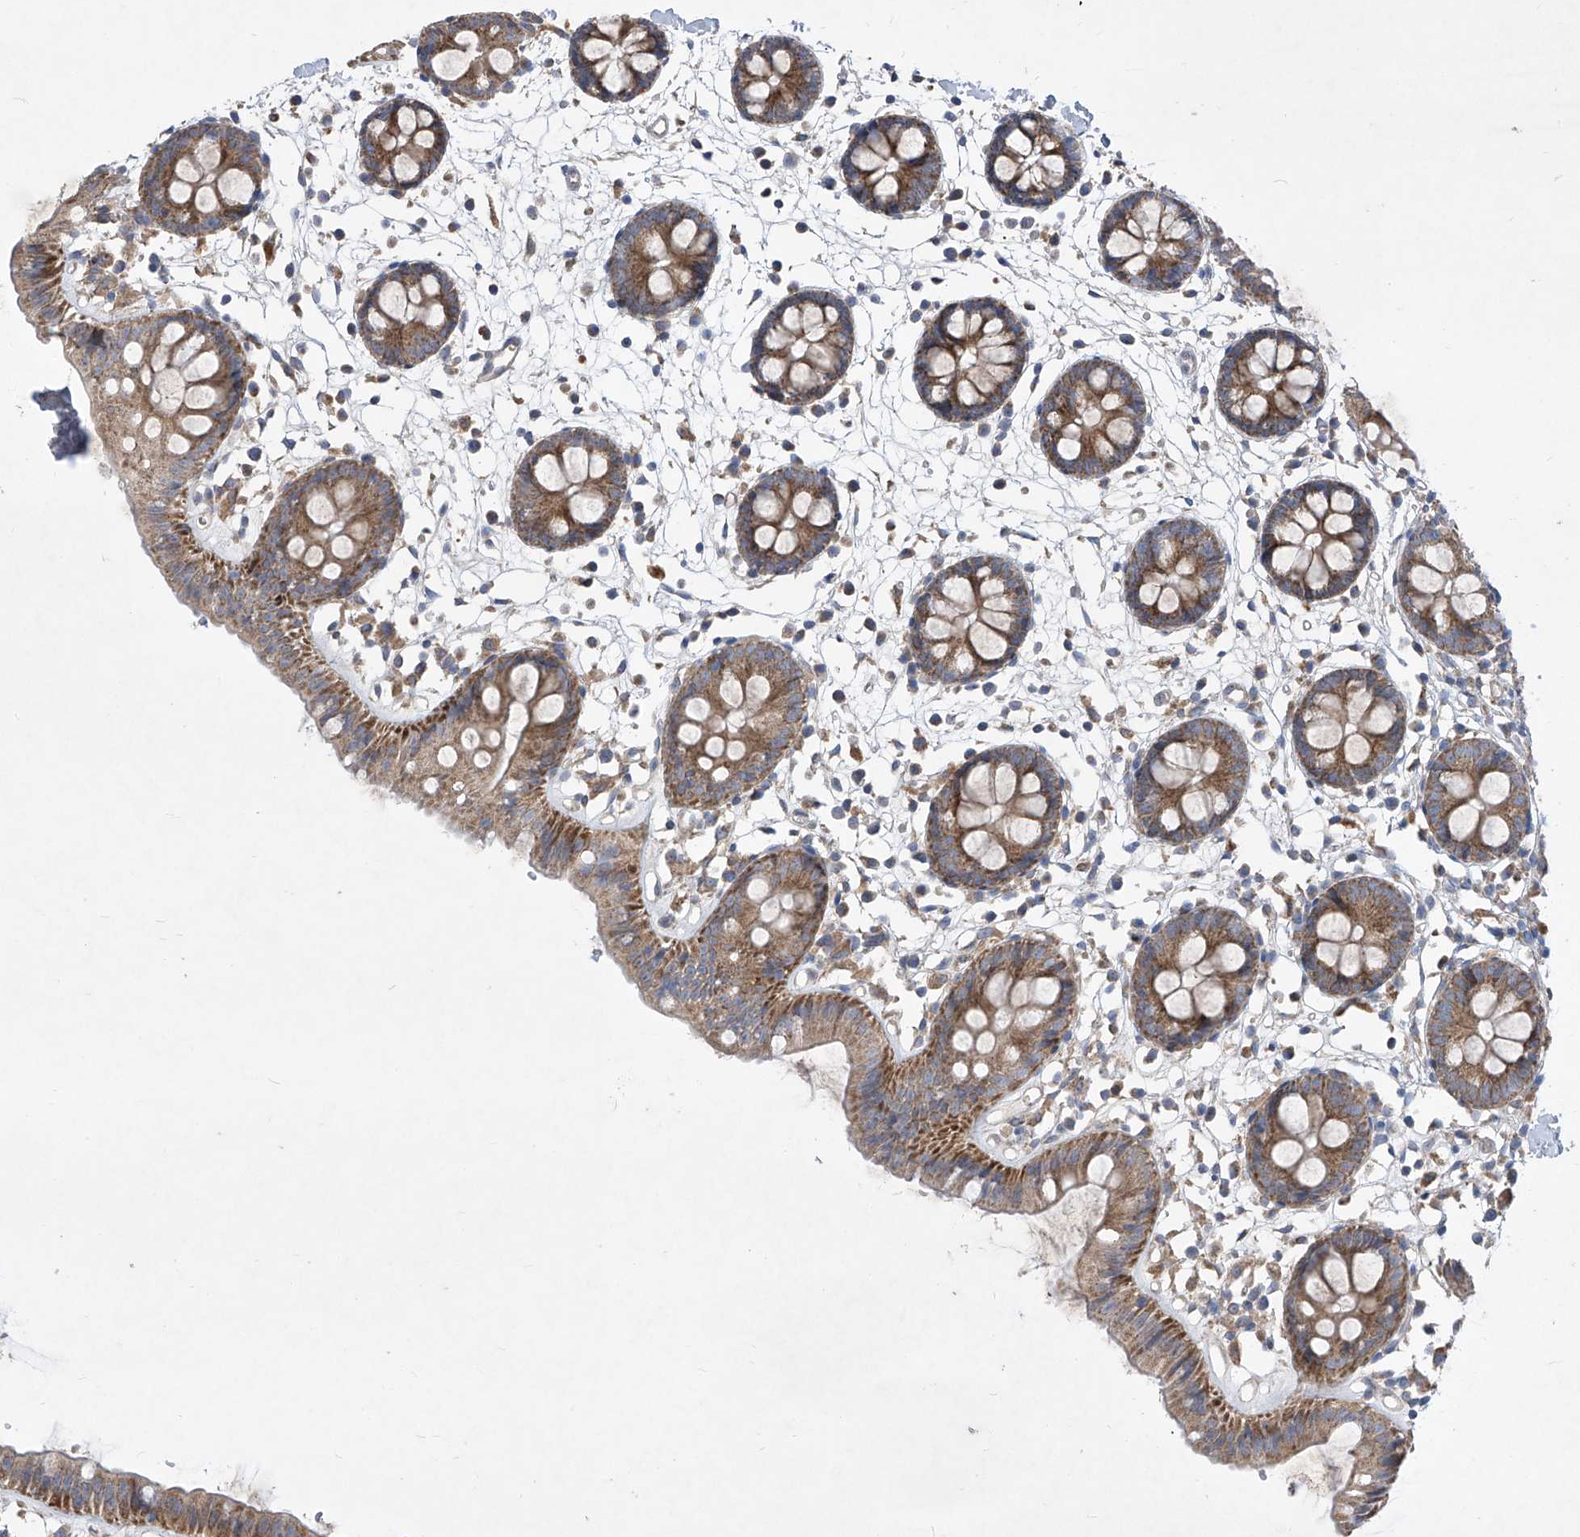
{"staining": {"intensity": "weak", "quantity": "25%-75%", "location": "cytoplasmic/membranous"}, "tissue": "colon", "cell_type": "Endothelial cells", "image_type": "normal", "snomed": [{"axis": "morphology", "description": "Normal tissue, NOS"}, {"axis": "topography", "description": "Colon"}], "caption": "Immunohistochemical staining of unremarkable human colon exhibits low levels of weak cytoplasmic/membranous expression in approximately 25%-75% of endothelial cells. The staining is performed using DAB (3,3'-diaminobenzidine) brown chromogen to label protein expression. The nuclei are counter-stained blue using hematoxylin.", "gene": "COQ3", "patient": {"sex": "male", "age": 56}}